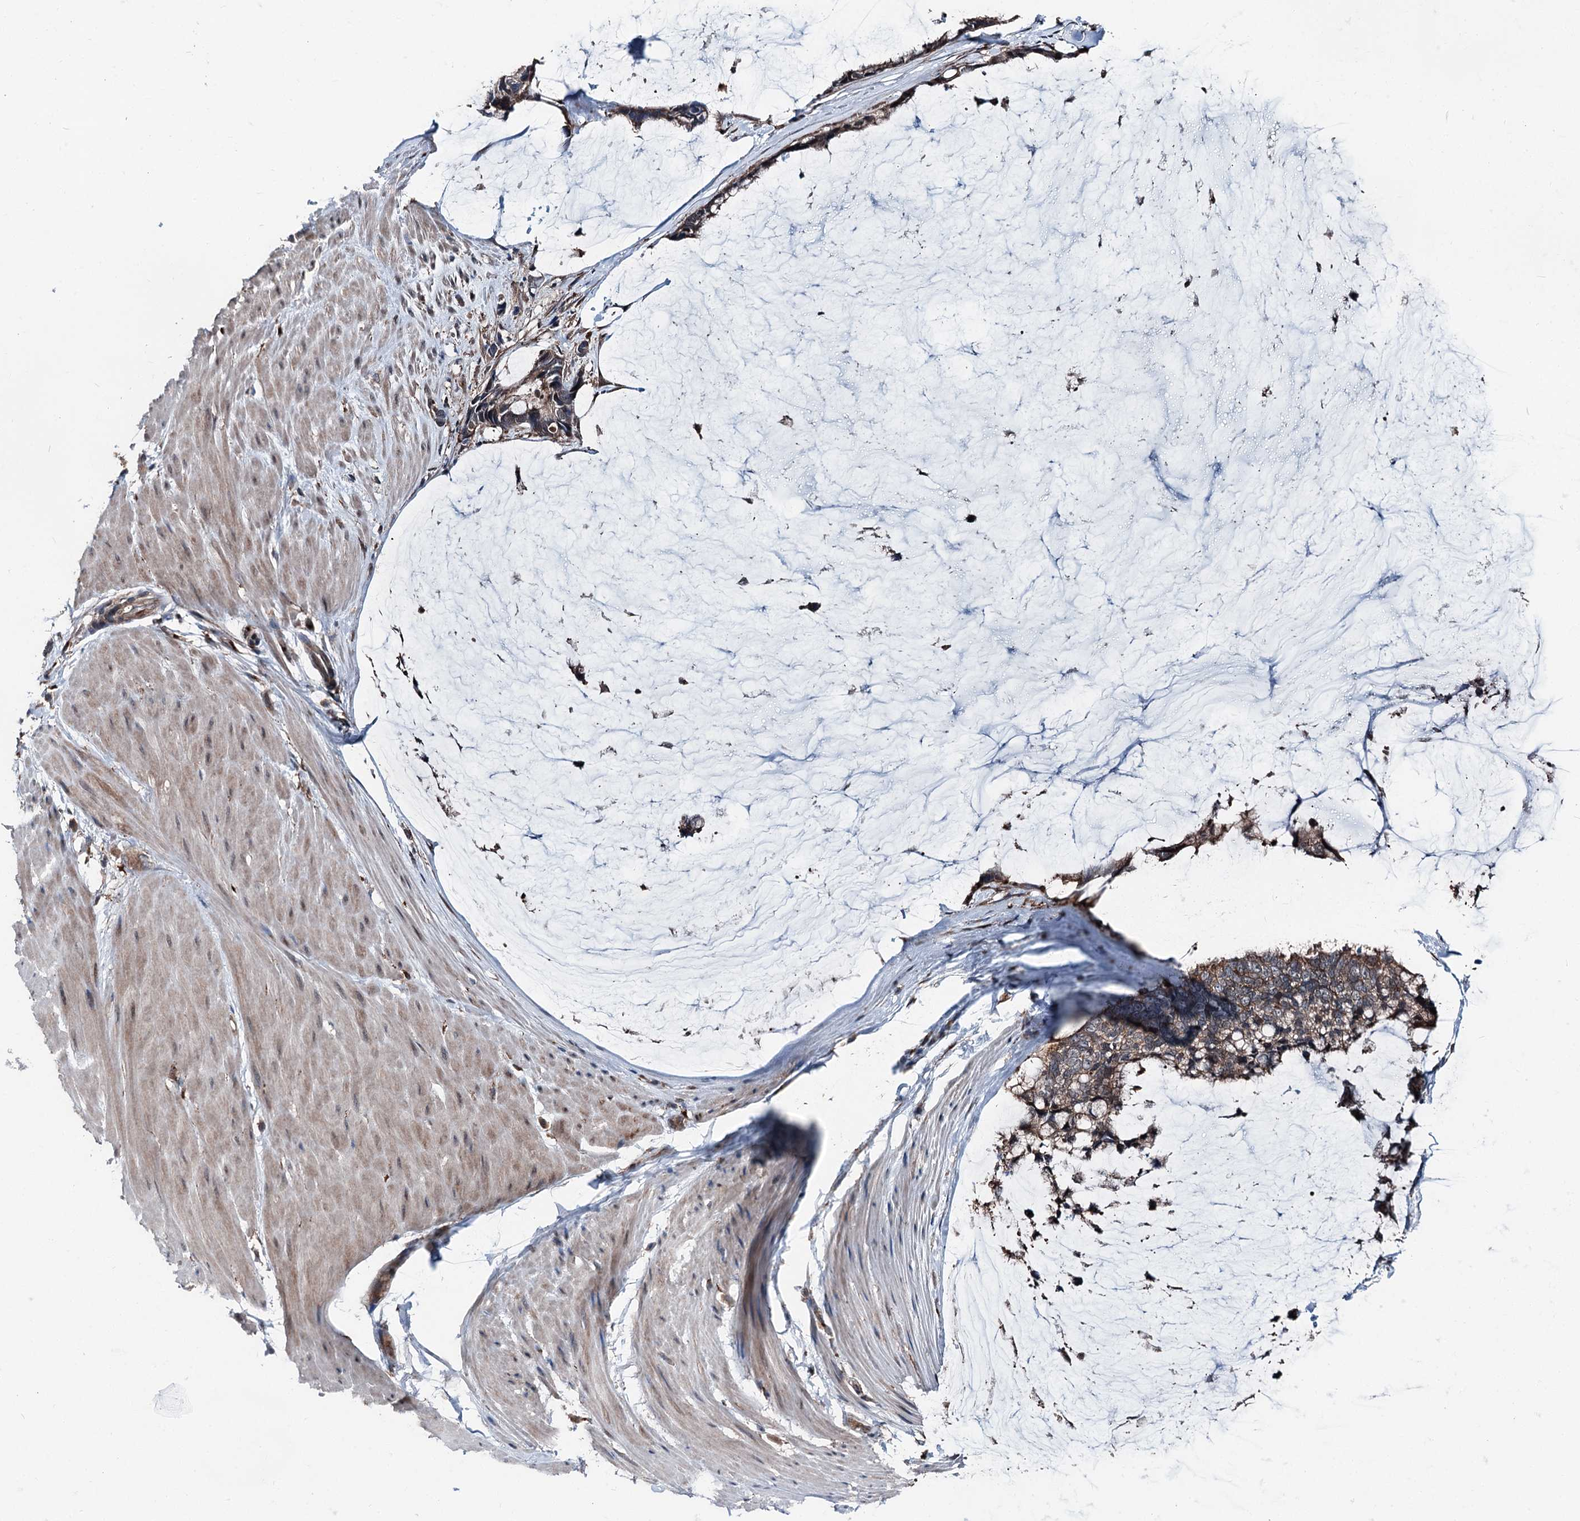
{"staining": {"intensity": "moderate", "quantity": ">75%", "location": "cytoplasmic/membranous"}, "tissue": "ovarian cancer", "cell_type": "Tumor cells", "image_type": "cancer", "snomed": [{"axis": "morphology", "description": "Cystadenocarcinoma, mucinous, NOS"}, {"axis": "topography", "description": "Ovary"}], "caption": "Immunohistochemistry (IHC) of human ovarian cancer (mucinous cystadenocarcinoma) exhibits medium levels of moderate cytoplasmic/membranous positivity in about >75% of tumor cells.", "gene": "PSMD13", "patient": {"sex": "female", "age": 39}}